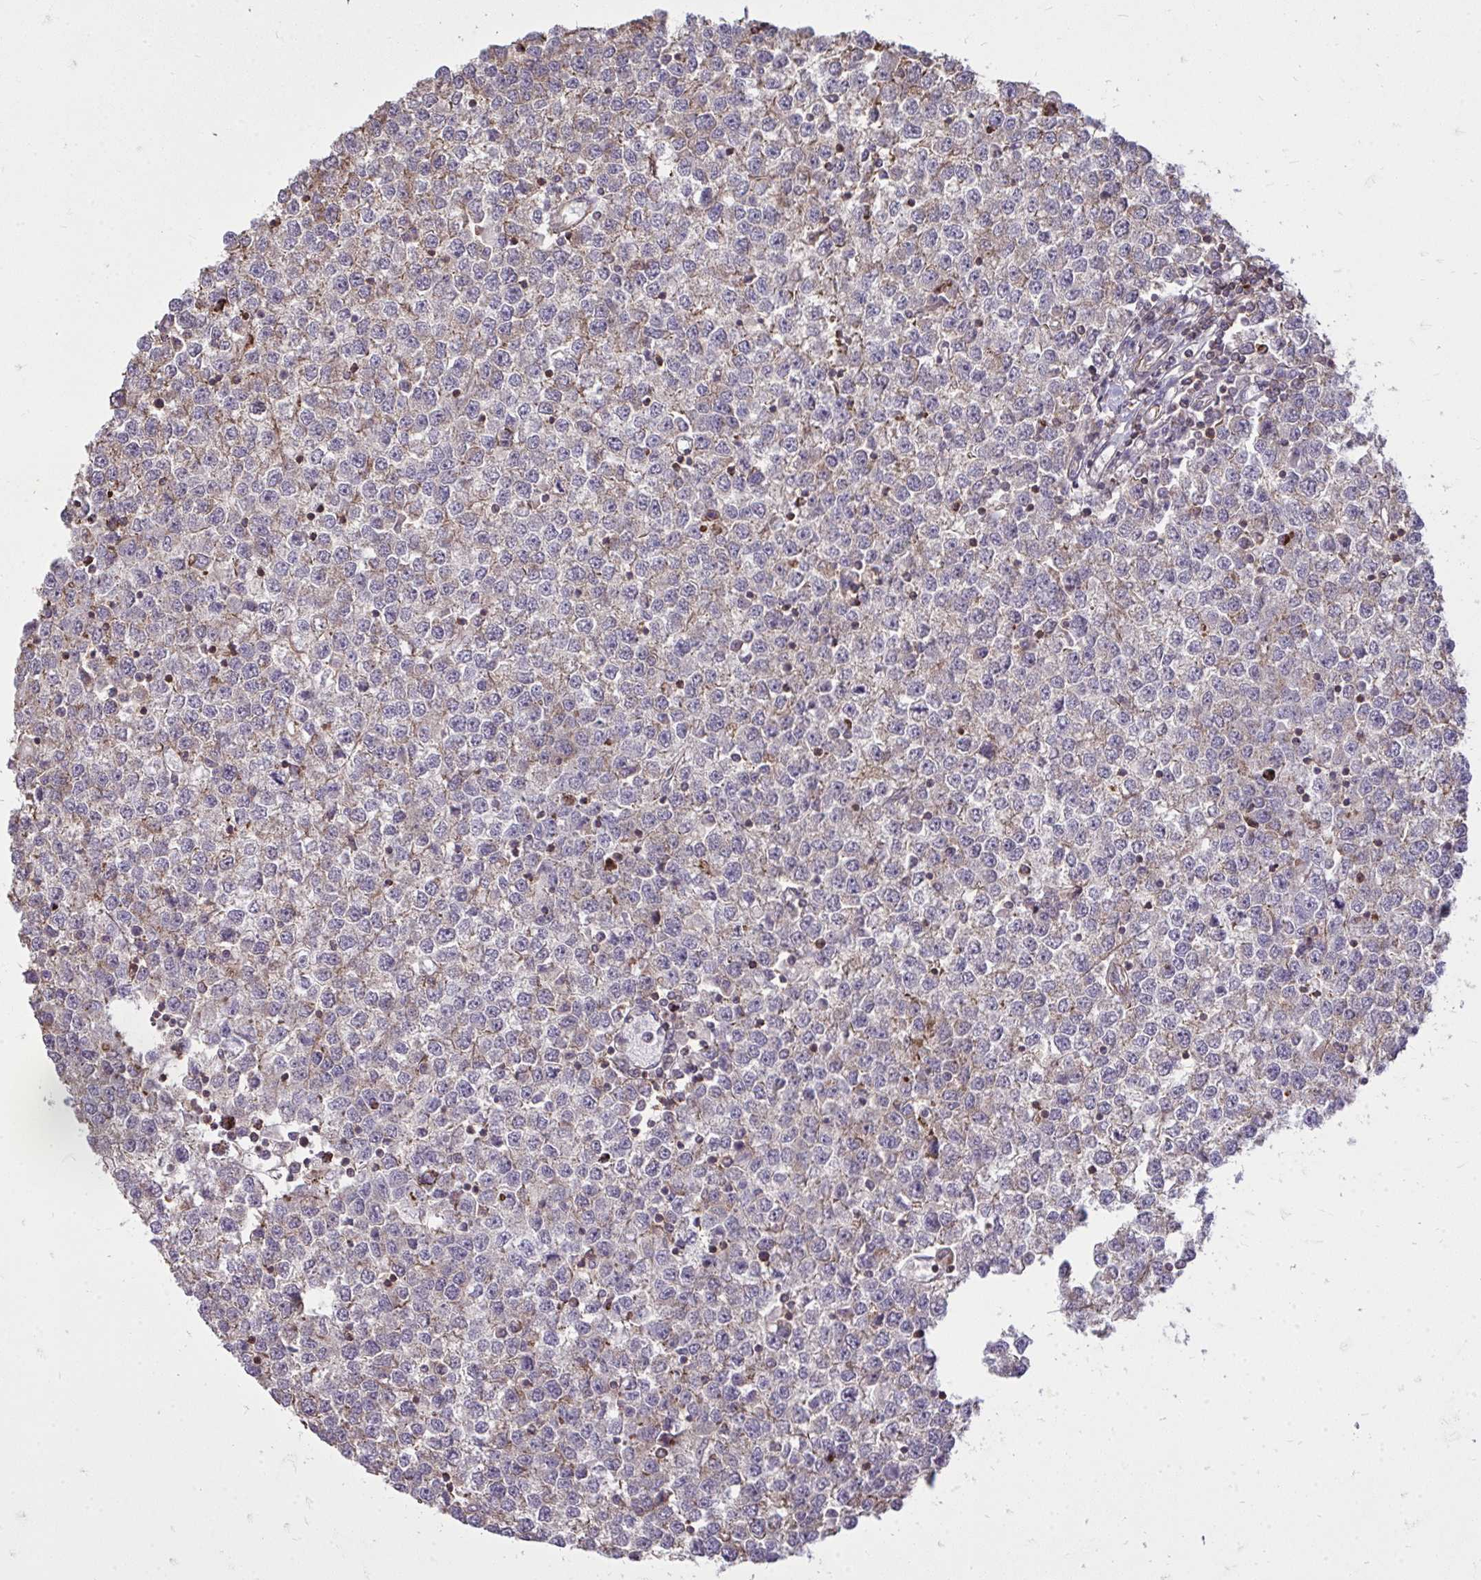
{"staining": {"intensity": "negative", "quantity": "none", "location": "none"}, "tissue": "testis cancer", "cell_type": "Tumor cells", "image_type": "cancer", "snomed": [{"axis": "morphology", "description": "Seminoma, NOS"}, {"axis": "topography", "description": "Testis"}], "caption": "This is an IHC micrograph of seminoma (testis). There is no staining in tumor cells.", "gene": "SLC7A5", "patient": {"sex": "male", "age": 65}}